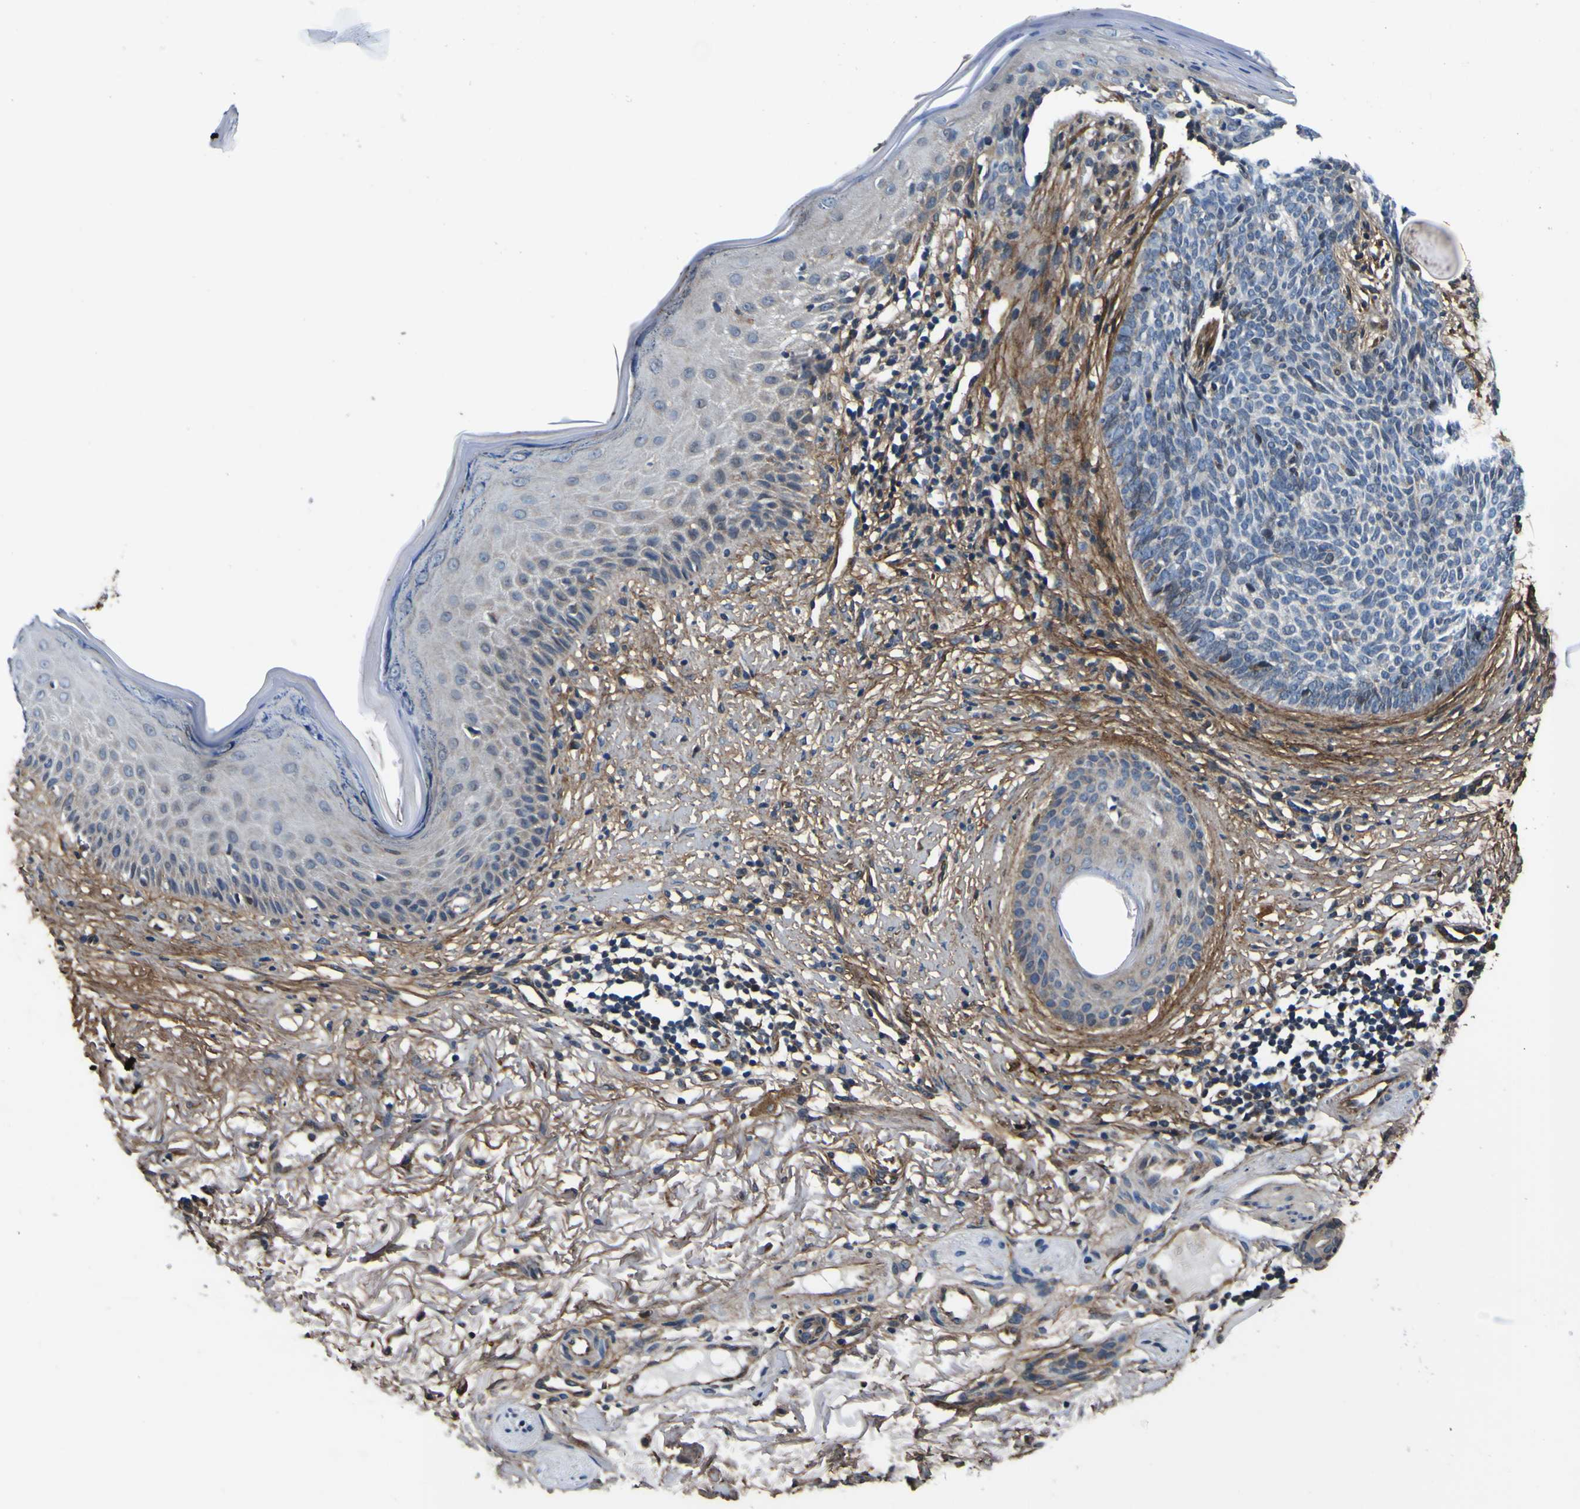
{"staining": {"intensity": "negative", "quantity": "none", "location": "none"}, "tissue": "skin cancer", "cell_type": "Tumor cells", "image_type": "cancer", "snomed": [{"axis": "morphology", "description": "Basal cell carcinoma"}, {"axis": "topography", "description": "Skin"}], "caption": "This micrograph is of skin cancer stained with IHC to label a protein in brown with the nuclei are counter-stained blue. There is no positivity in tumor cells.", "gene": "POSTN", "patient": {"sex": "female", "age": 70}}